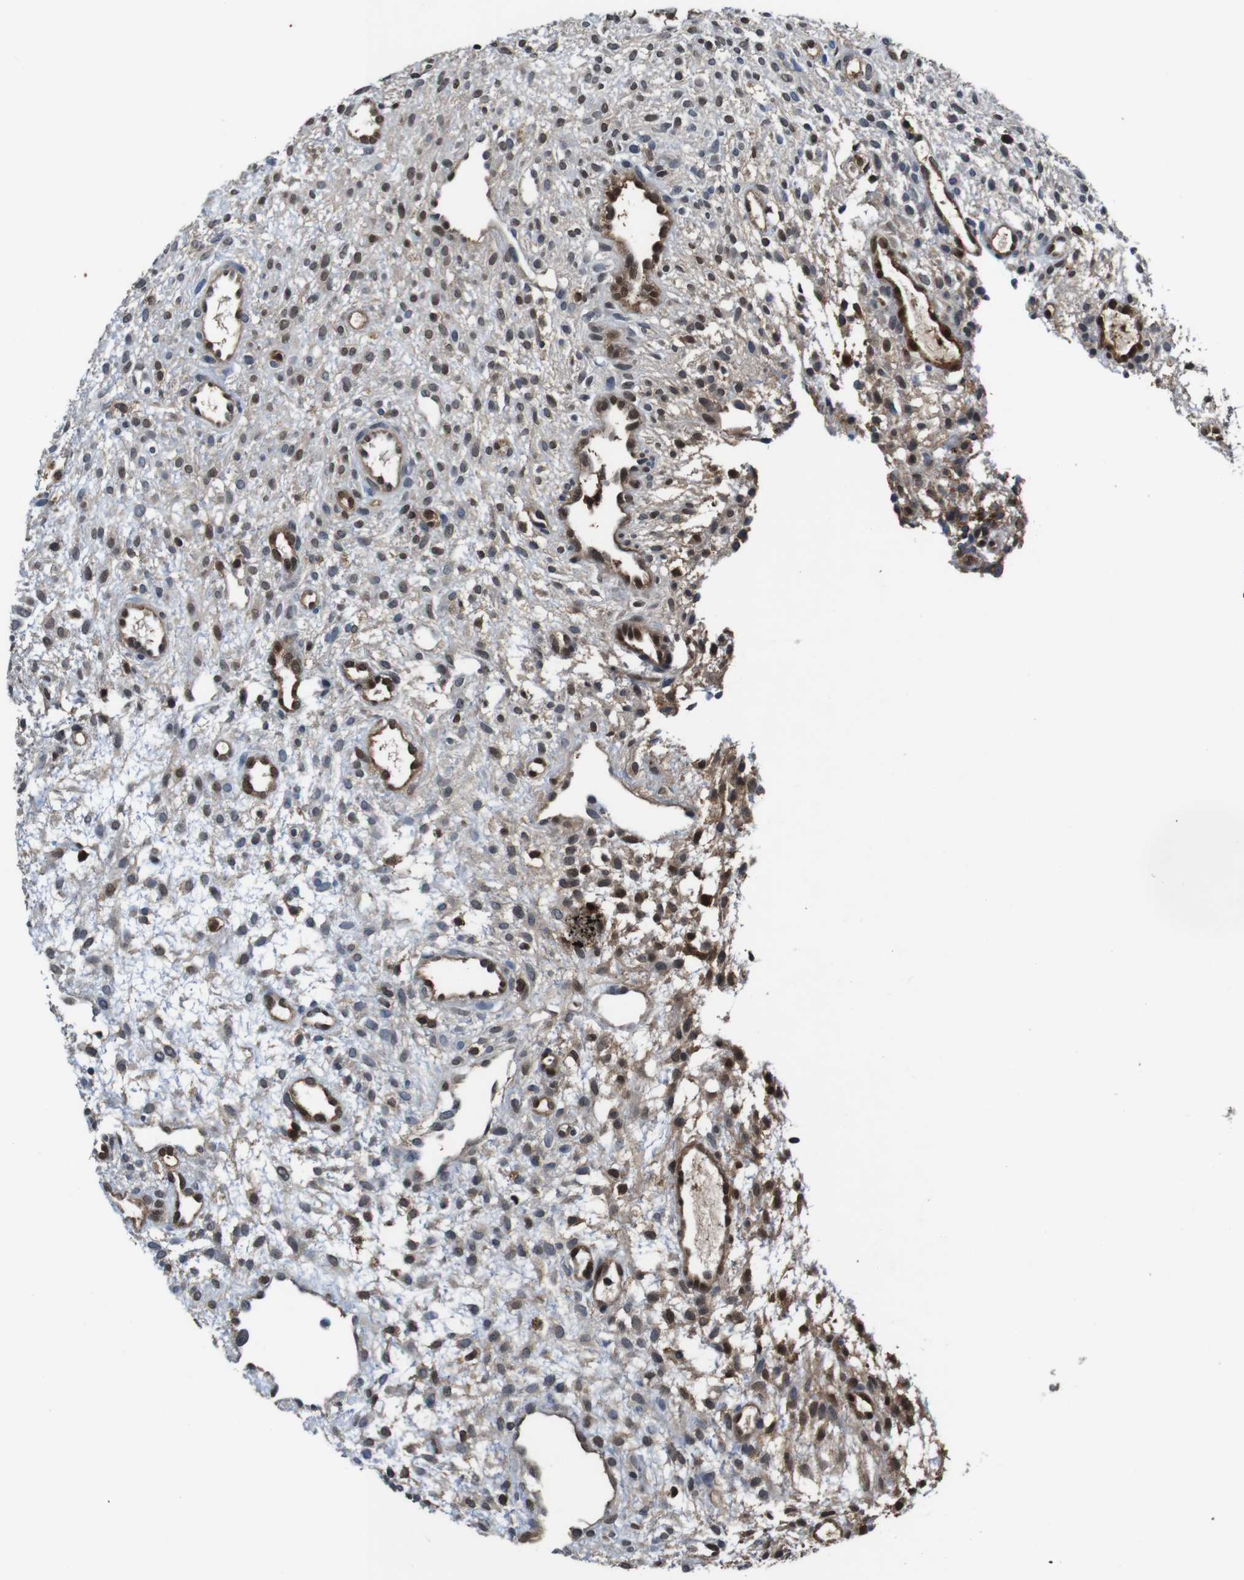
{"staining": {"intensity": "weak", "quantity": "25%-75%", "location": "cytoplasmic/membranous"}, "tissue": "ovary", "cell_type": "Ovarian stroma cells", "image_type": "normal", "snomed": [{"axis": "morphology", "description": "Normal tissue, NOS"}, {"axis": "morphology", "description": "Cyst, NOS"}, {"axis": "topography", "description": "Ovary"}], "caption": "The image demonstrates staining of benign ovary, revealing weak cytoplasmic/membranous protein expression (brown color) within ovarian stroma cells.", "gene": "ANXA1", "patient": {"sex": "female", "age": 18}}